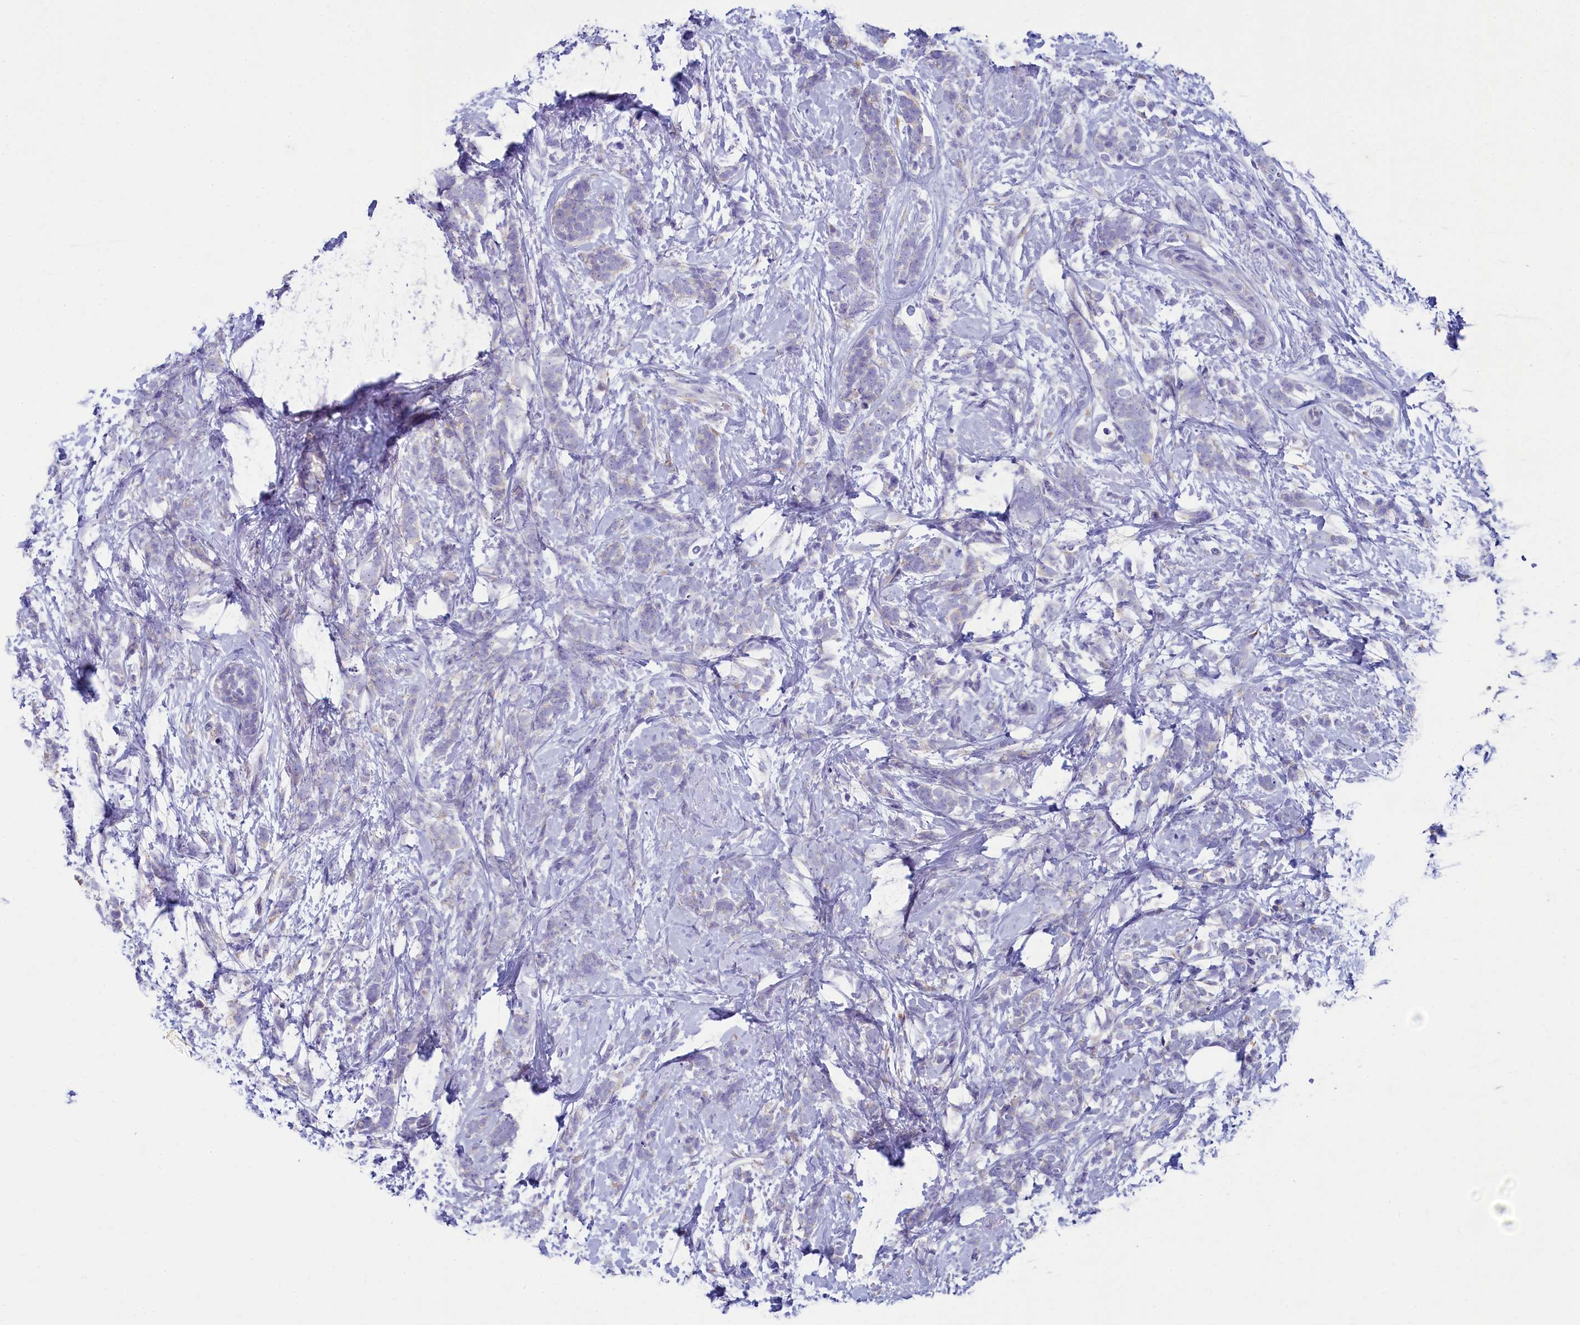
{"staining": {"intensity": "negative", "quantity": "none", "location": "none"}, "tissue": "breast cancer", "cell_type": "Tumor cells", "image_type": "cancer", "snomed": [{"axis": "morphology", "description": "Lobular carcinoma"}, {"axis": "topography", "description": "Breast"}], "caption": "Photomicrograph shows no protein expression in tumor cells of breast cancer (lobular carcinoma) tissue. (DAB IHC with hematoxylin counter stain).", "gene": "SKA3", "patient": {"sex": "female", "age": 58}}